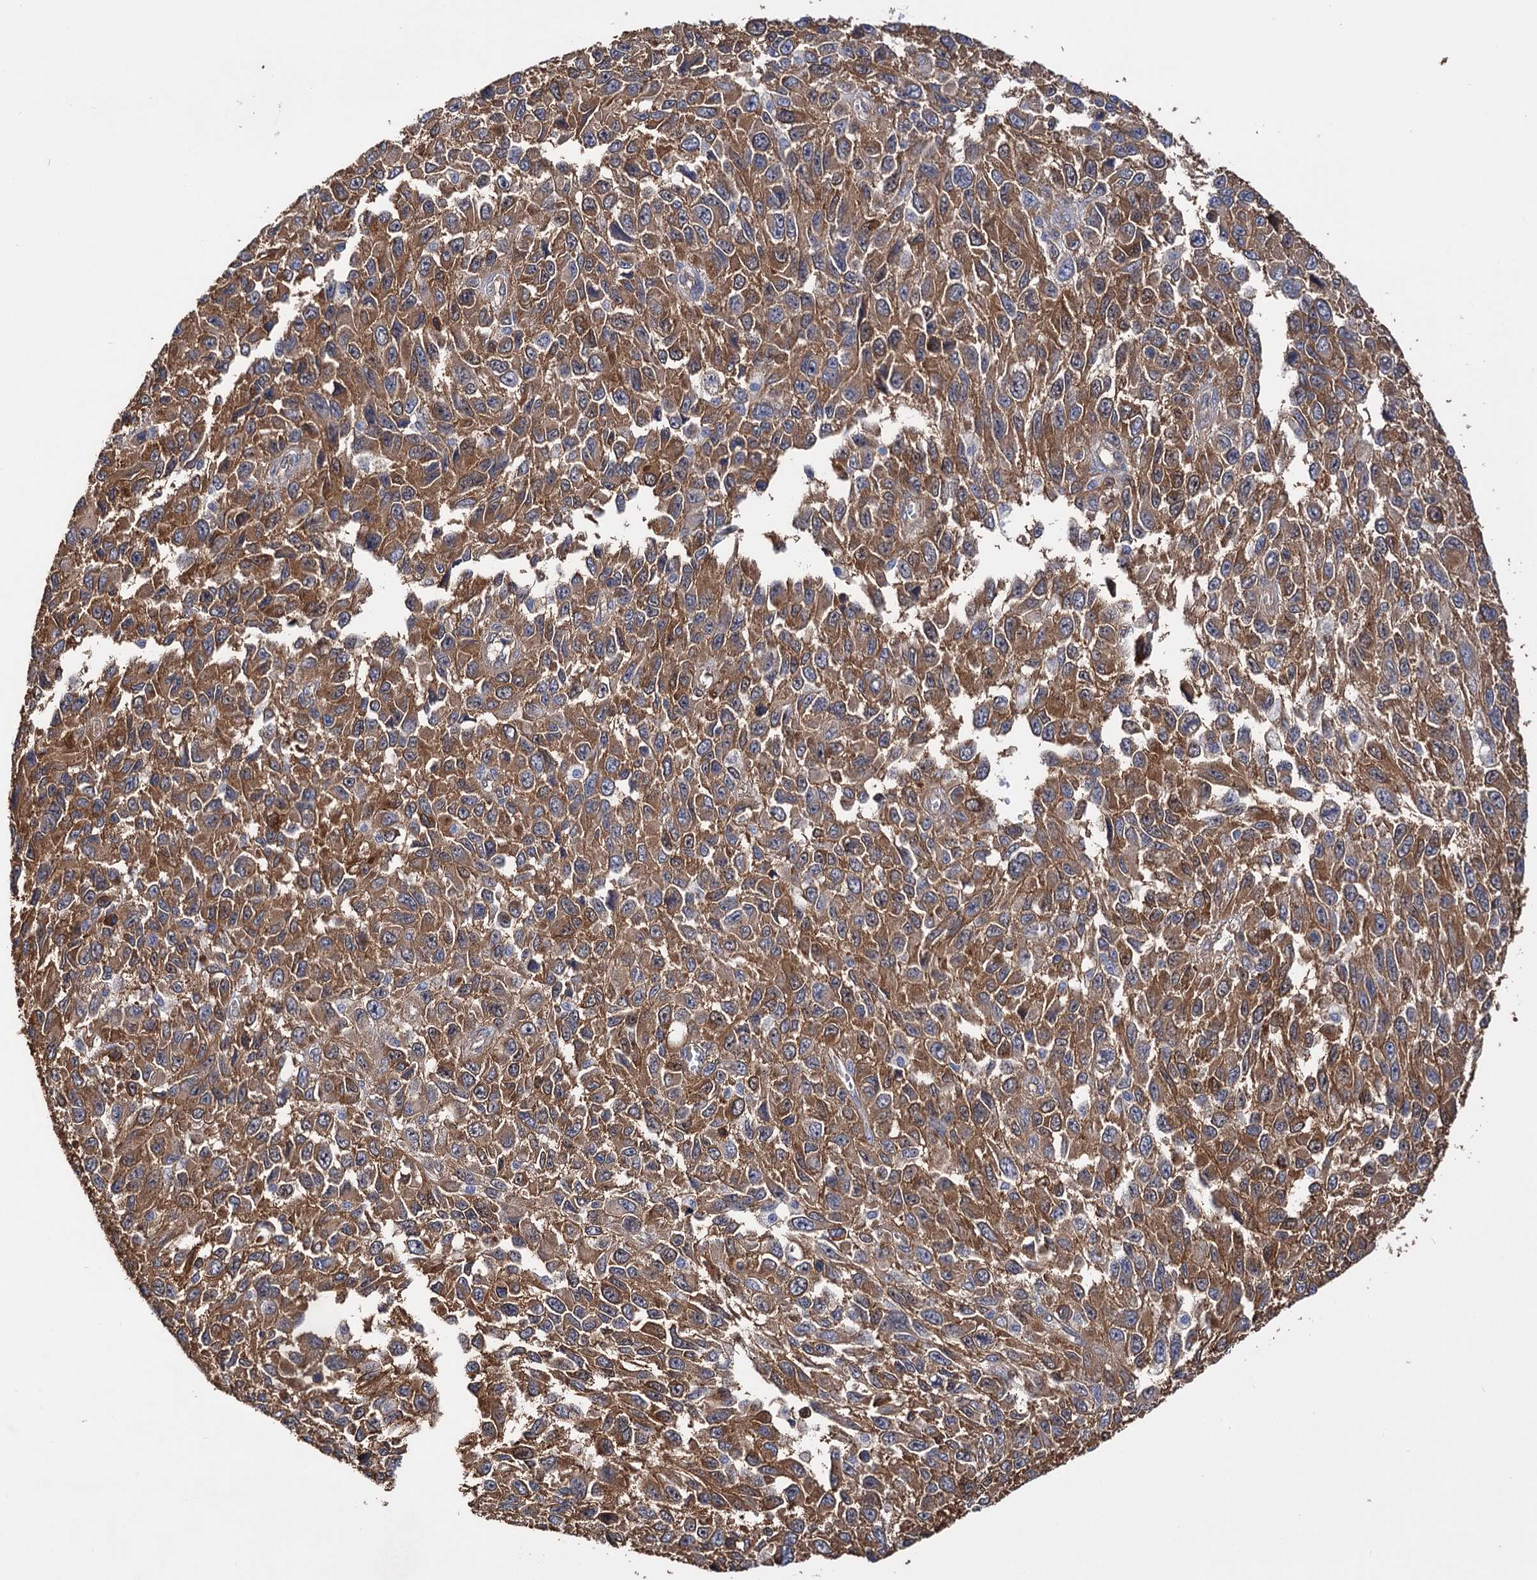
{"staining": {"intensity": "moderate", "quantity": ">75%", "location": "cytoplasmic/membranous"}, "tissue": "melanoma", "cell_type": "Tumor cells", "image_type": "cancer", "snomed": [{"axis": "morphology", "description": "Normal tissue, NOS"}, {"axis": "morphology", "description": "Malignant melanoma, NOS"}, {"axis": "topography", "description": "Skin"}], "caption": "An image of human melanoma stained for a protein demonstrates moderate cytoplasmic/membranous brown staining in tumor cells.", "gene": "IDI1", "patient": {"sex": "female", "age": 96}}